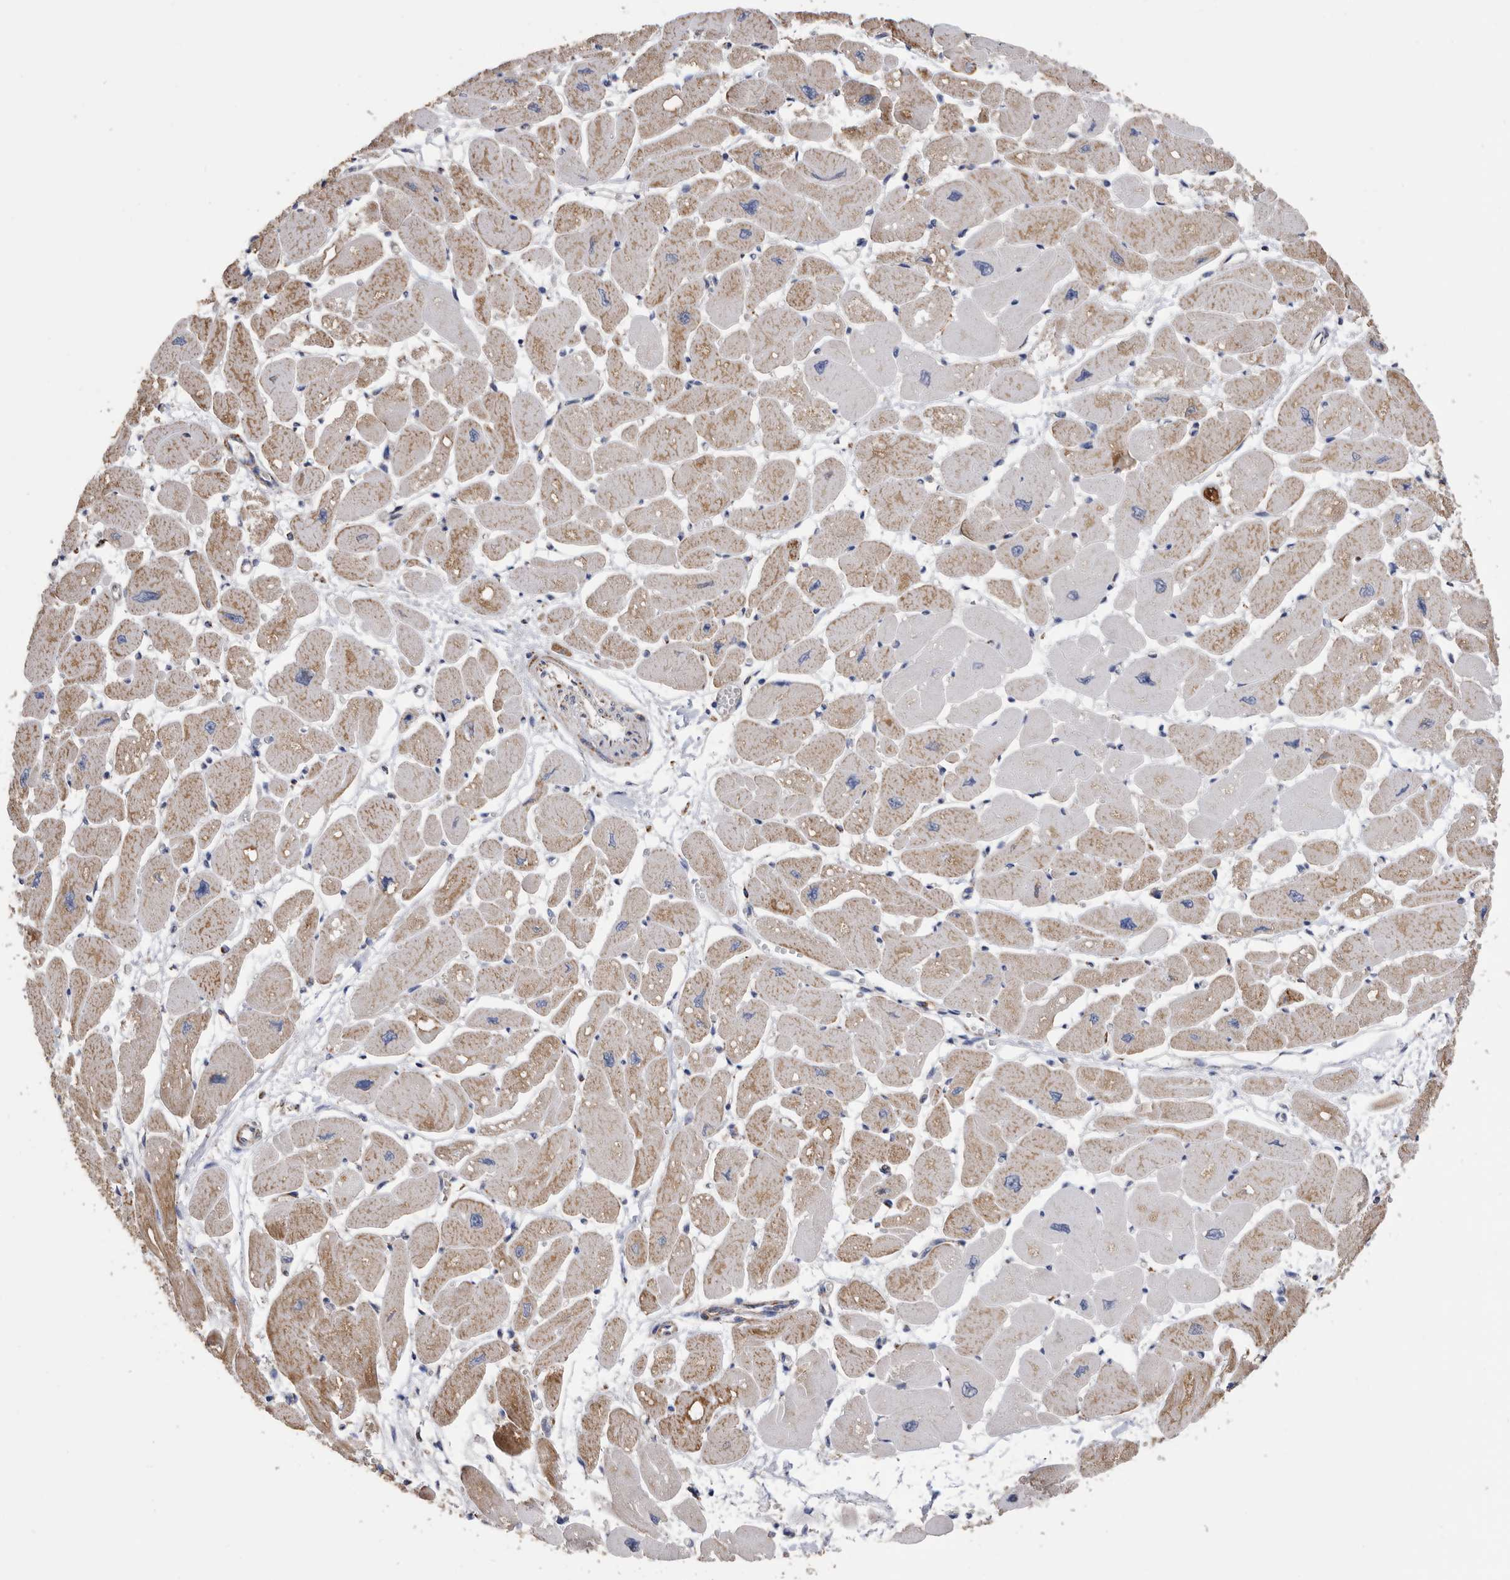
{"staining": {"intensity": "moderate", "quantity": ">75%", "location": "cytoplasmic/membranous"}, "tissue": "heart muscle", "cell_type": "Cardiomyocytes", "image_type": "normal", "snomed": [{"axis": "morphology", "description": "Normal tissue, NOS"}, {"axis": "topography", "description": "Heart"}], "caption": "Cardiomyocytes exhibit medium levels of moderate cytoplasmic/membranous staining in approximately >75% of cells in normal heart muscle. The protein of interest is shown in brown color, while the nuclei are stained blue.", "gene": "WFDC1", "patient": {"sex": "female", "age": 54}}